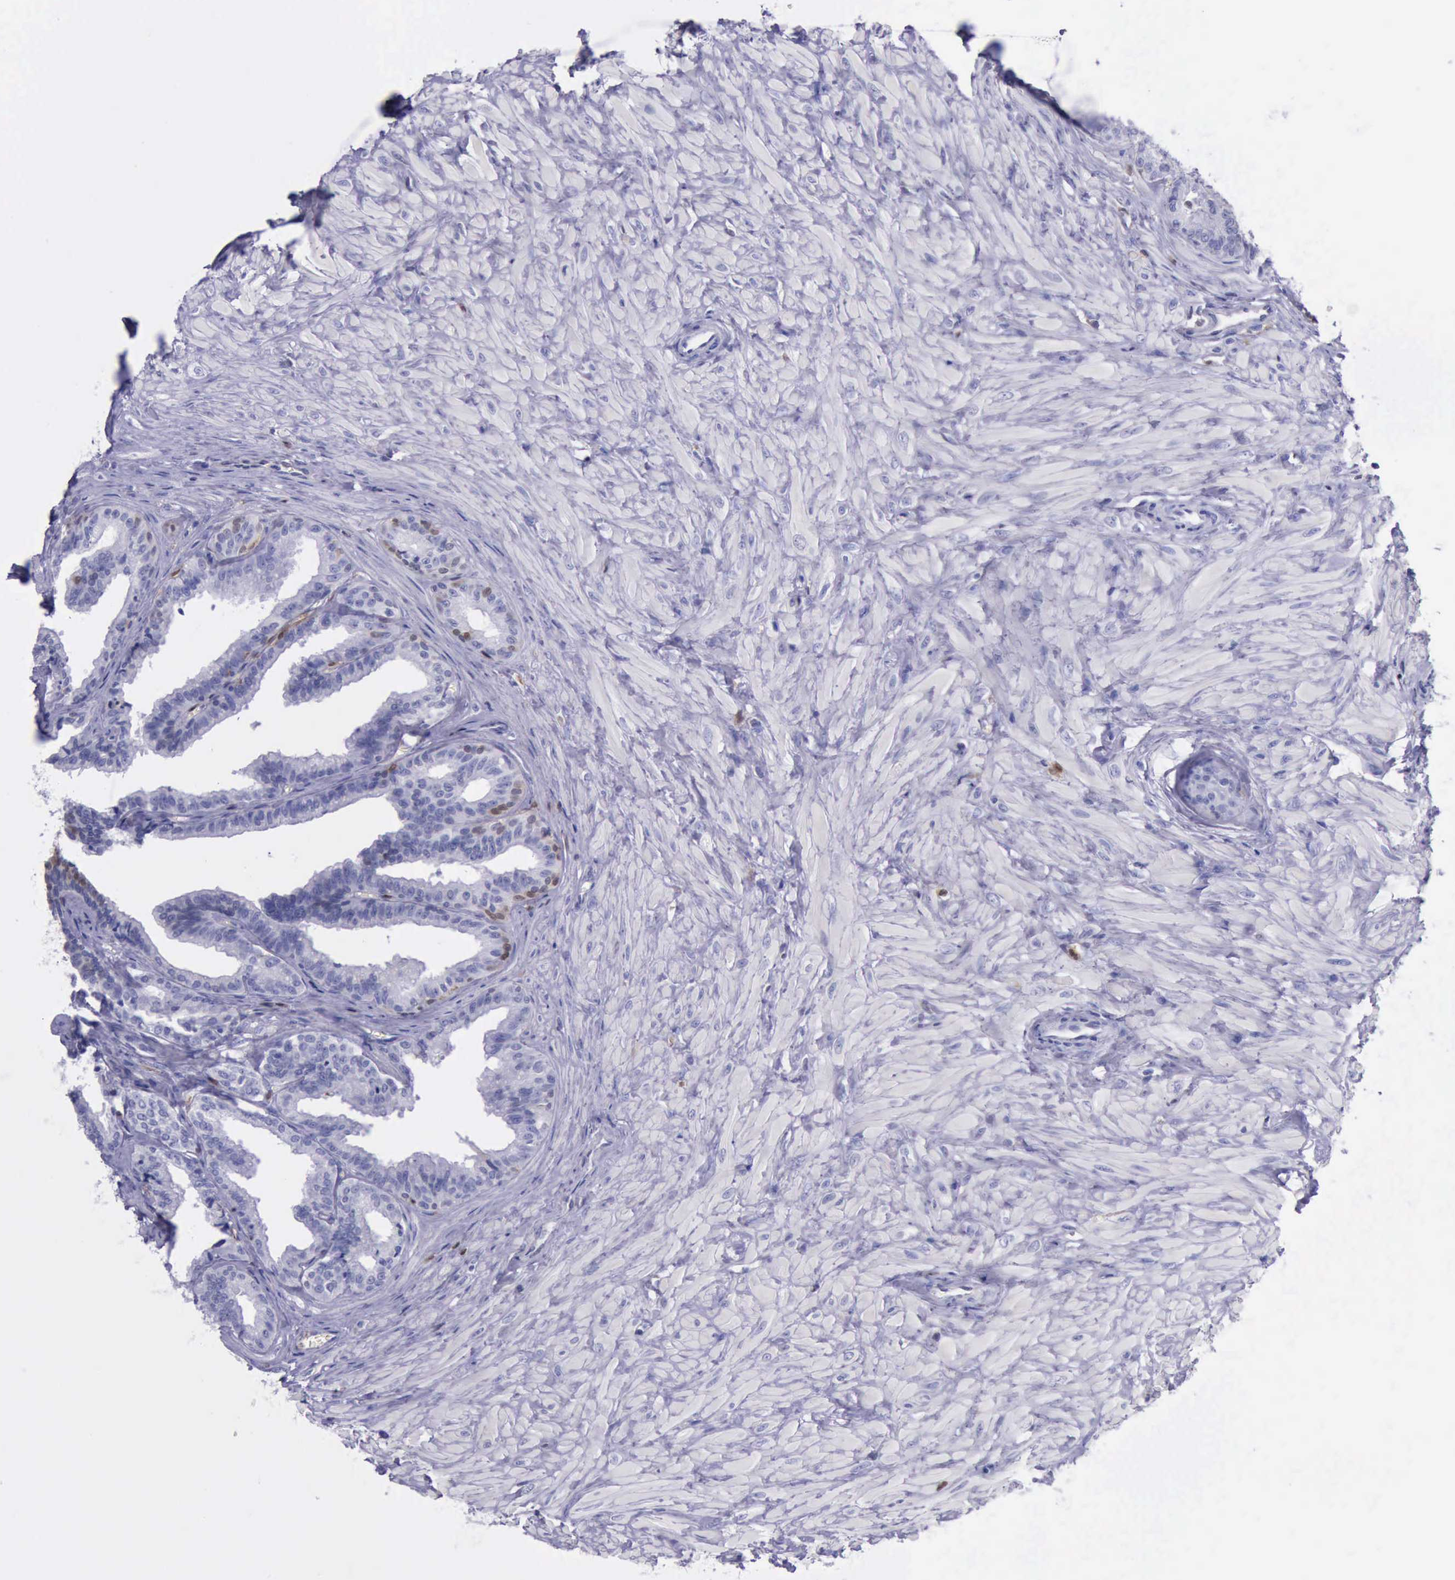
{"staining": {"intensity": "moderate", "quantity": "<25%", "location": "cytoplasmic/membranous"}, "tissue": "seminal vesicle", "cell_type": "Glandular cells", "image_type": "normal", "snomed": [{"axis": "morphology", "description": "Normal tissue, NOS"}, {"axis": "topography", "description": "Seminal veicle"}], "caption": "Human seminal vesicle stained for a protein (brown) reveals moderate cytoplasmic/membranous positive positivity in approximately <25% of glandular cells.", "gene": "TYMP", "patient": {"sex": "male", "age": 26}}